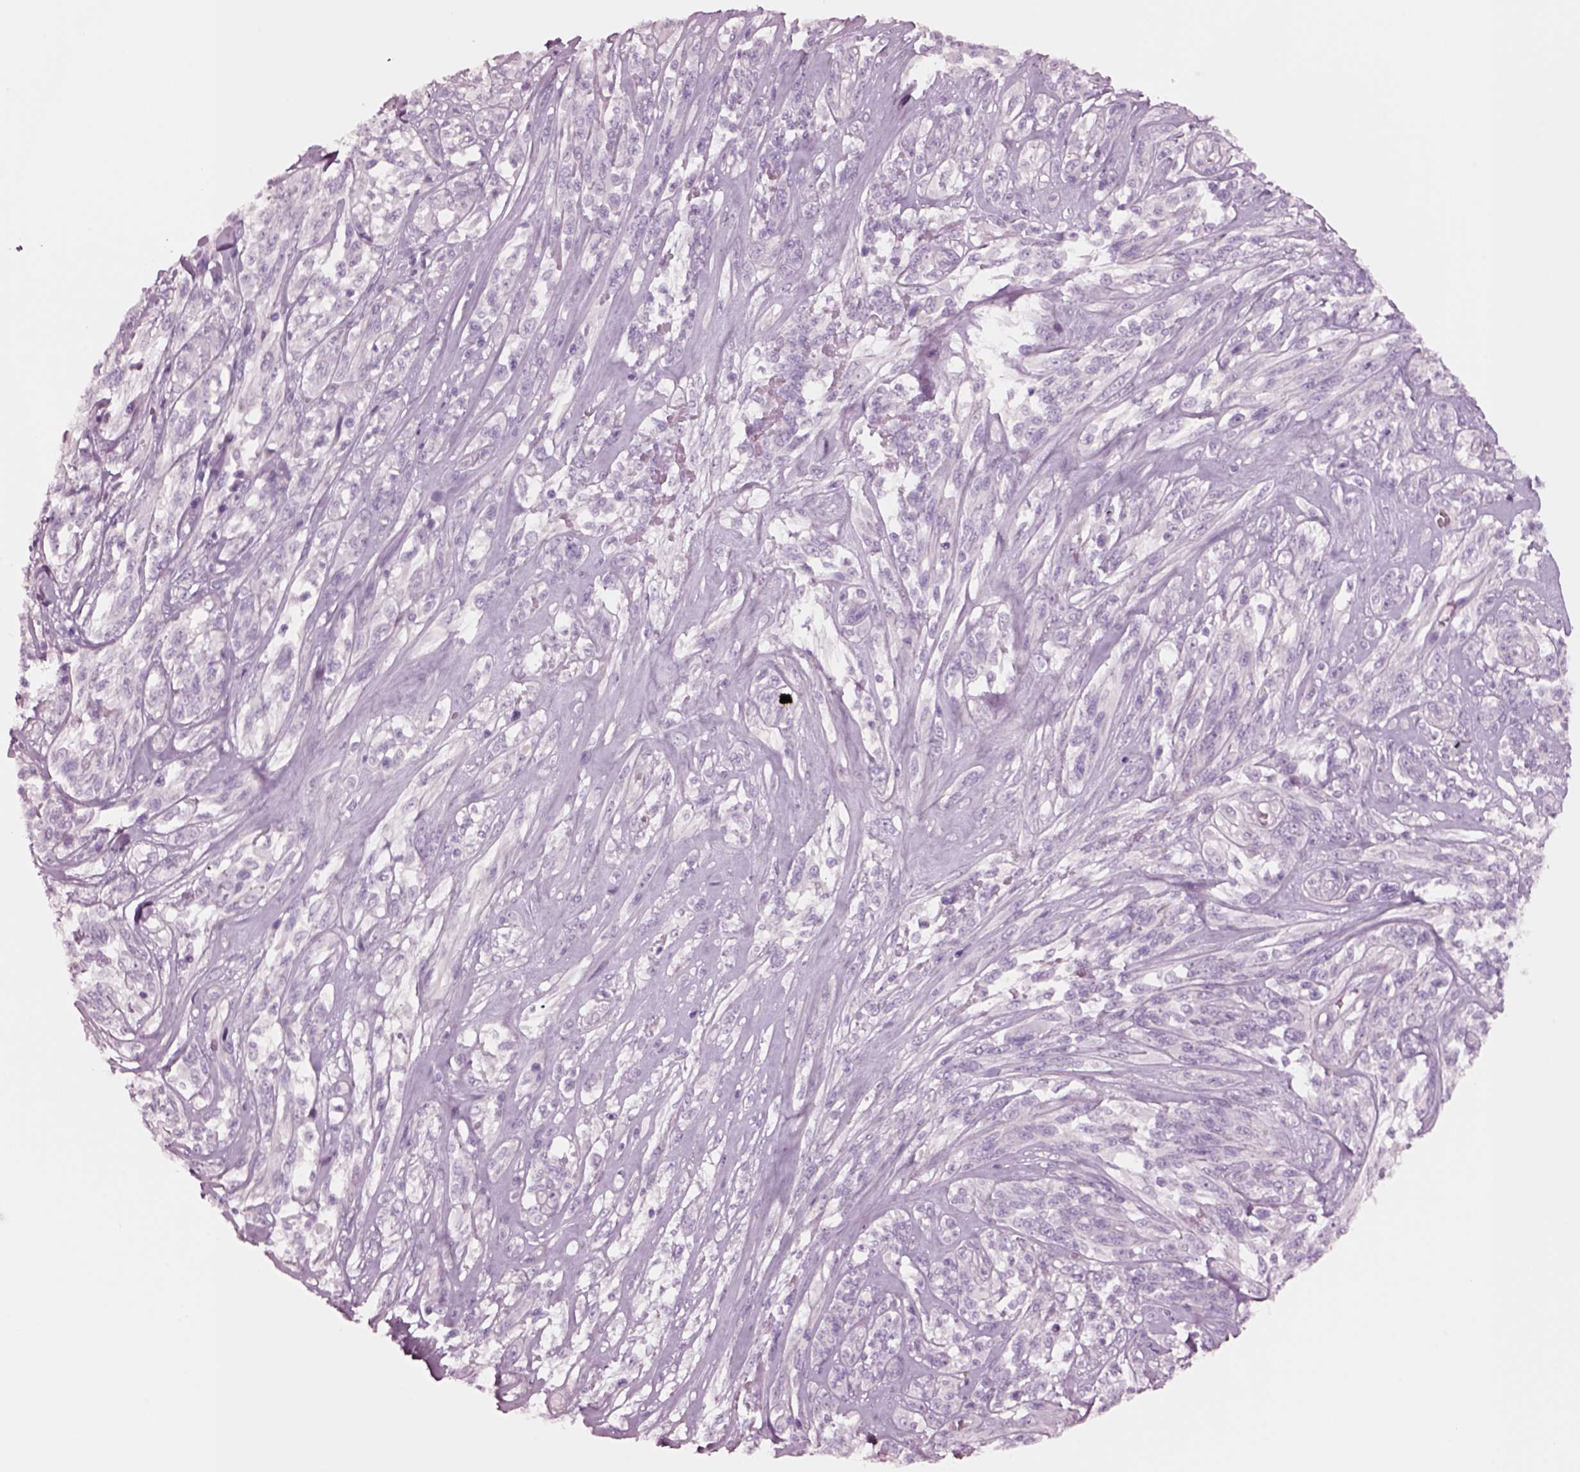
{"staining": {"intensity": "negative", "quantity": "none", "location": "none"}, "tissue": "melanoma", "cell_type": "Tumor cells", "image_type": "cancer", "snomed": [{"axis": "morphology", "description": "Malignant melanoma, NOS"}, {"axis": "topography", "description": "Skin"}], "caption": "Malignant melanoma stained for a protein using immunohistochemistry reveals no positivity tumor cells.", "gene": "NMRK2", "patient": {"sex": "female", "age": 91}}